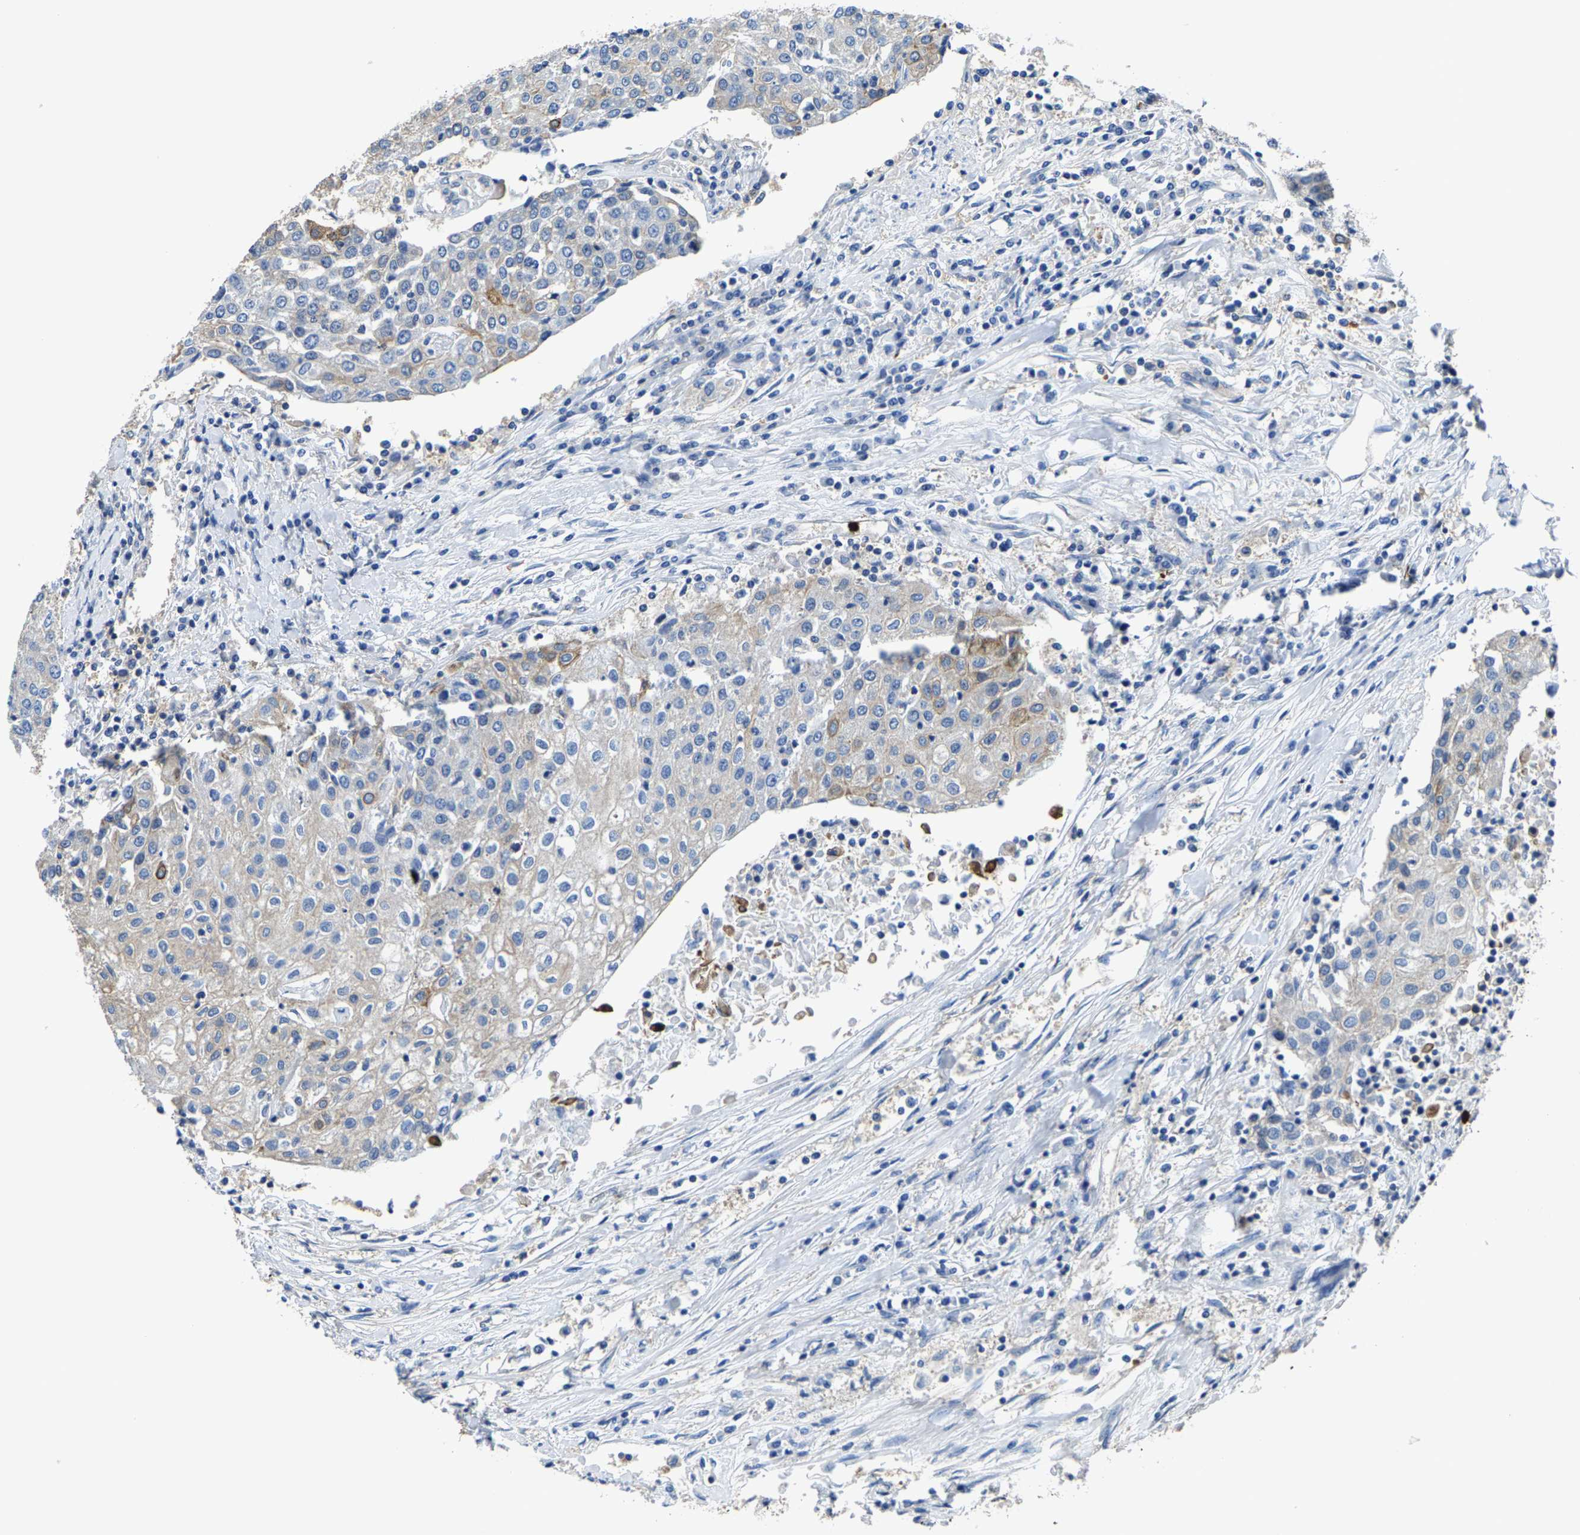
{"staining": {"intensity": "weak", "quantity": "<25%", "location": "cytoplasmic/membranous"}, "tissue": "urothelial cancer", "cell_type": "Tumor cells", "image_type": "cancer", "snomed": [{"axis": "morphology", "description": "Urothelial carcinoma, High grade"}, {"axis": "topography", "description": "Urinary bladder"}], "caption": "Immunohistochemical staining of human high-grade urothelial carcinoma displays no significant expression in tumor cells.", "gene": "TRAF6", "patient": {"sex": "female", "age": 85}}